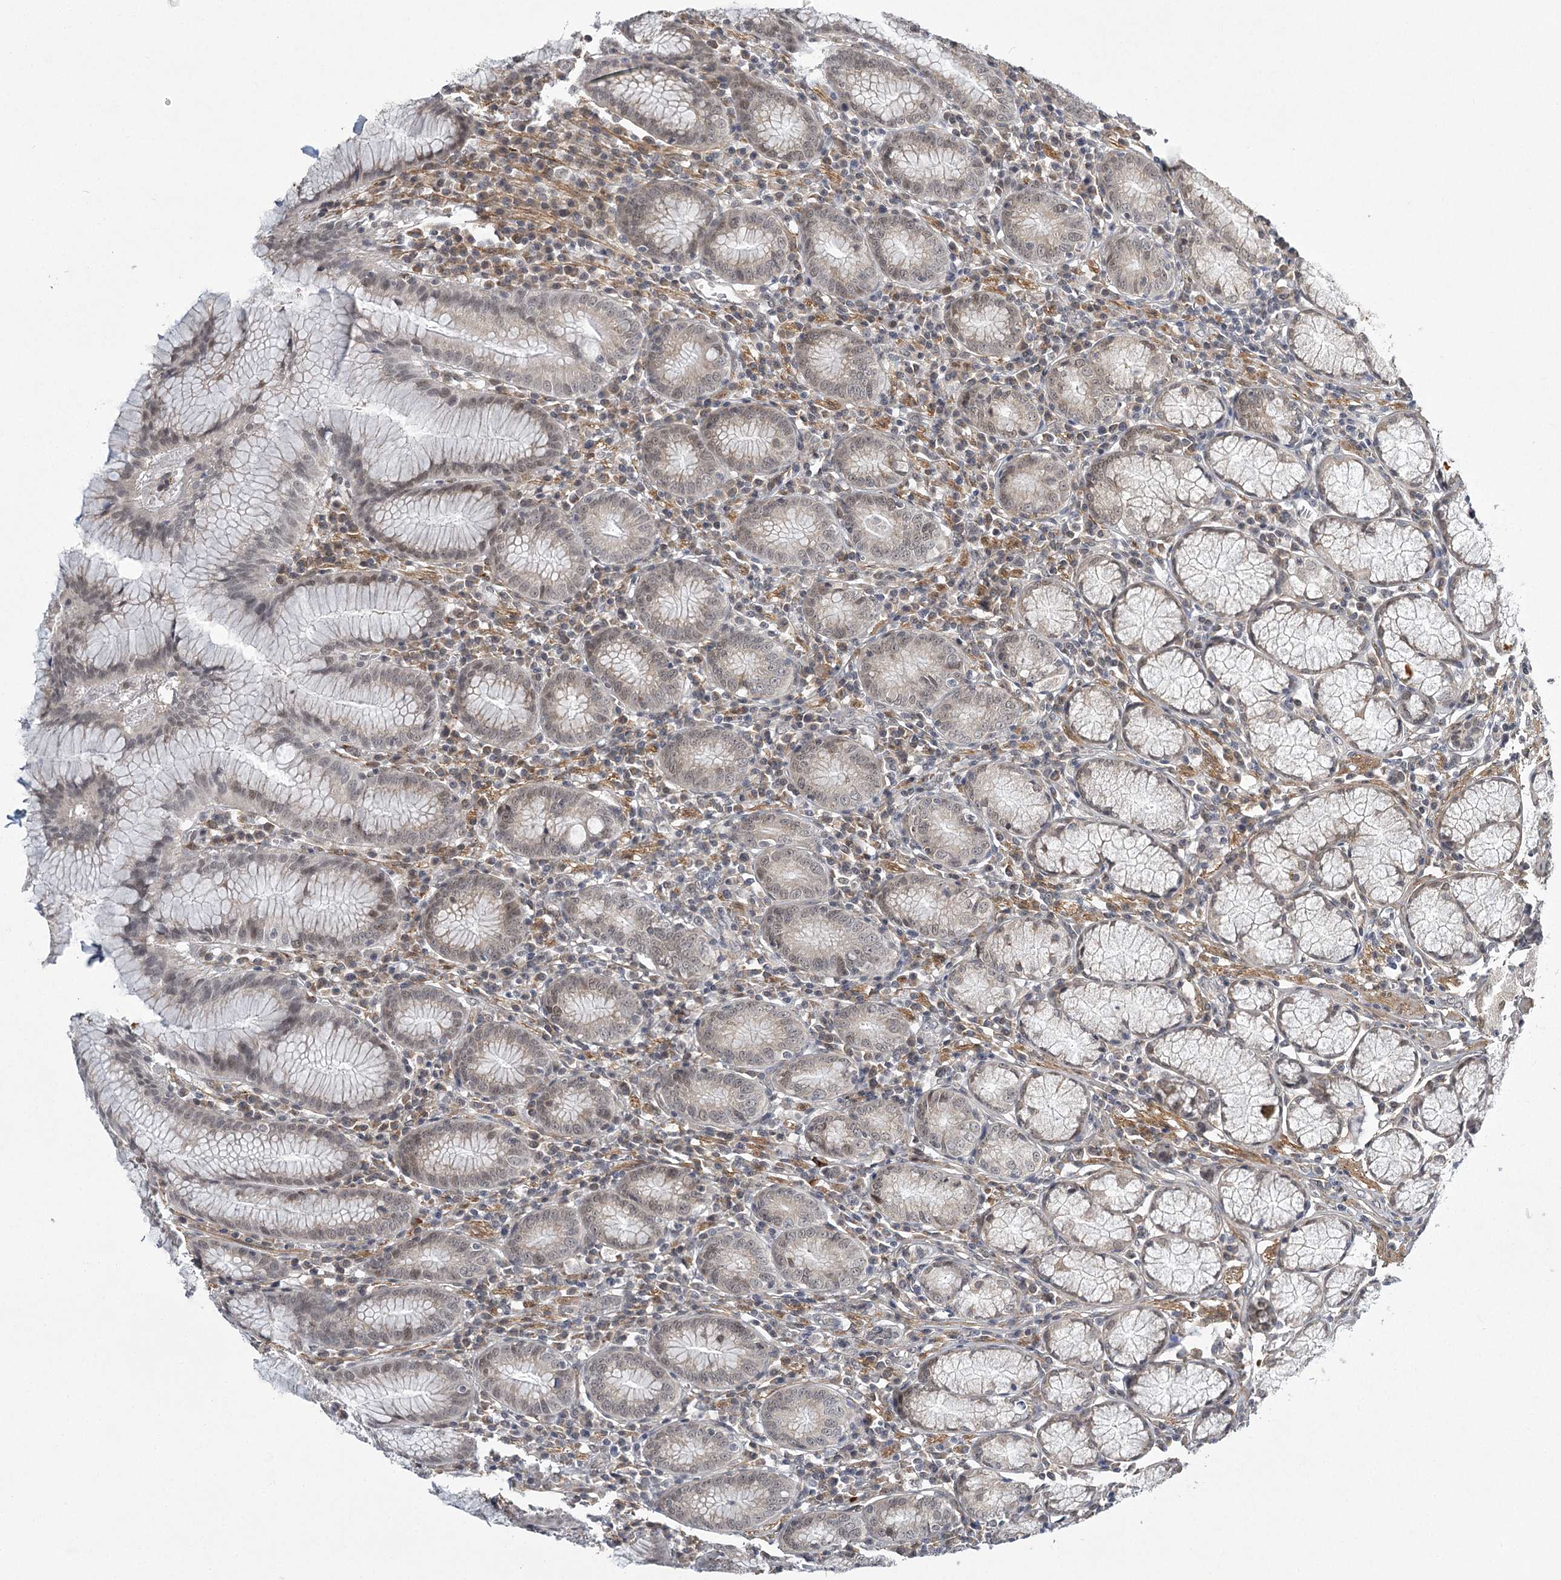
{"staining": {"intensity": "weak", "quantity": "25%-75%", "location": "nuclear"}, "tissue": "stomach", "cell_type": "Glandular cells", "image_type": "normal", "snomed": [{"axis": "morphology", "description": "Normal tissue, NOS"}, {"axis": "topography", "description": "Stomach"}], "caption": "DAB (3,3'-diaminobenzidine) immunohistochemical staining of normal human stomach reveals weak nuclear protein expression in approximately 25%-75% of glandular cells.", "gene": "MED28", "patient": {"sex": "male", "age": 55}}